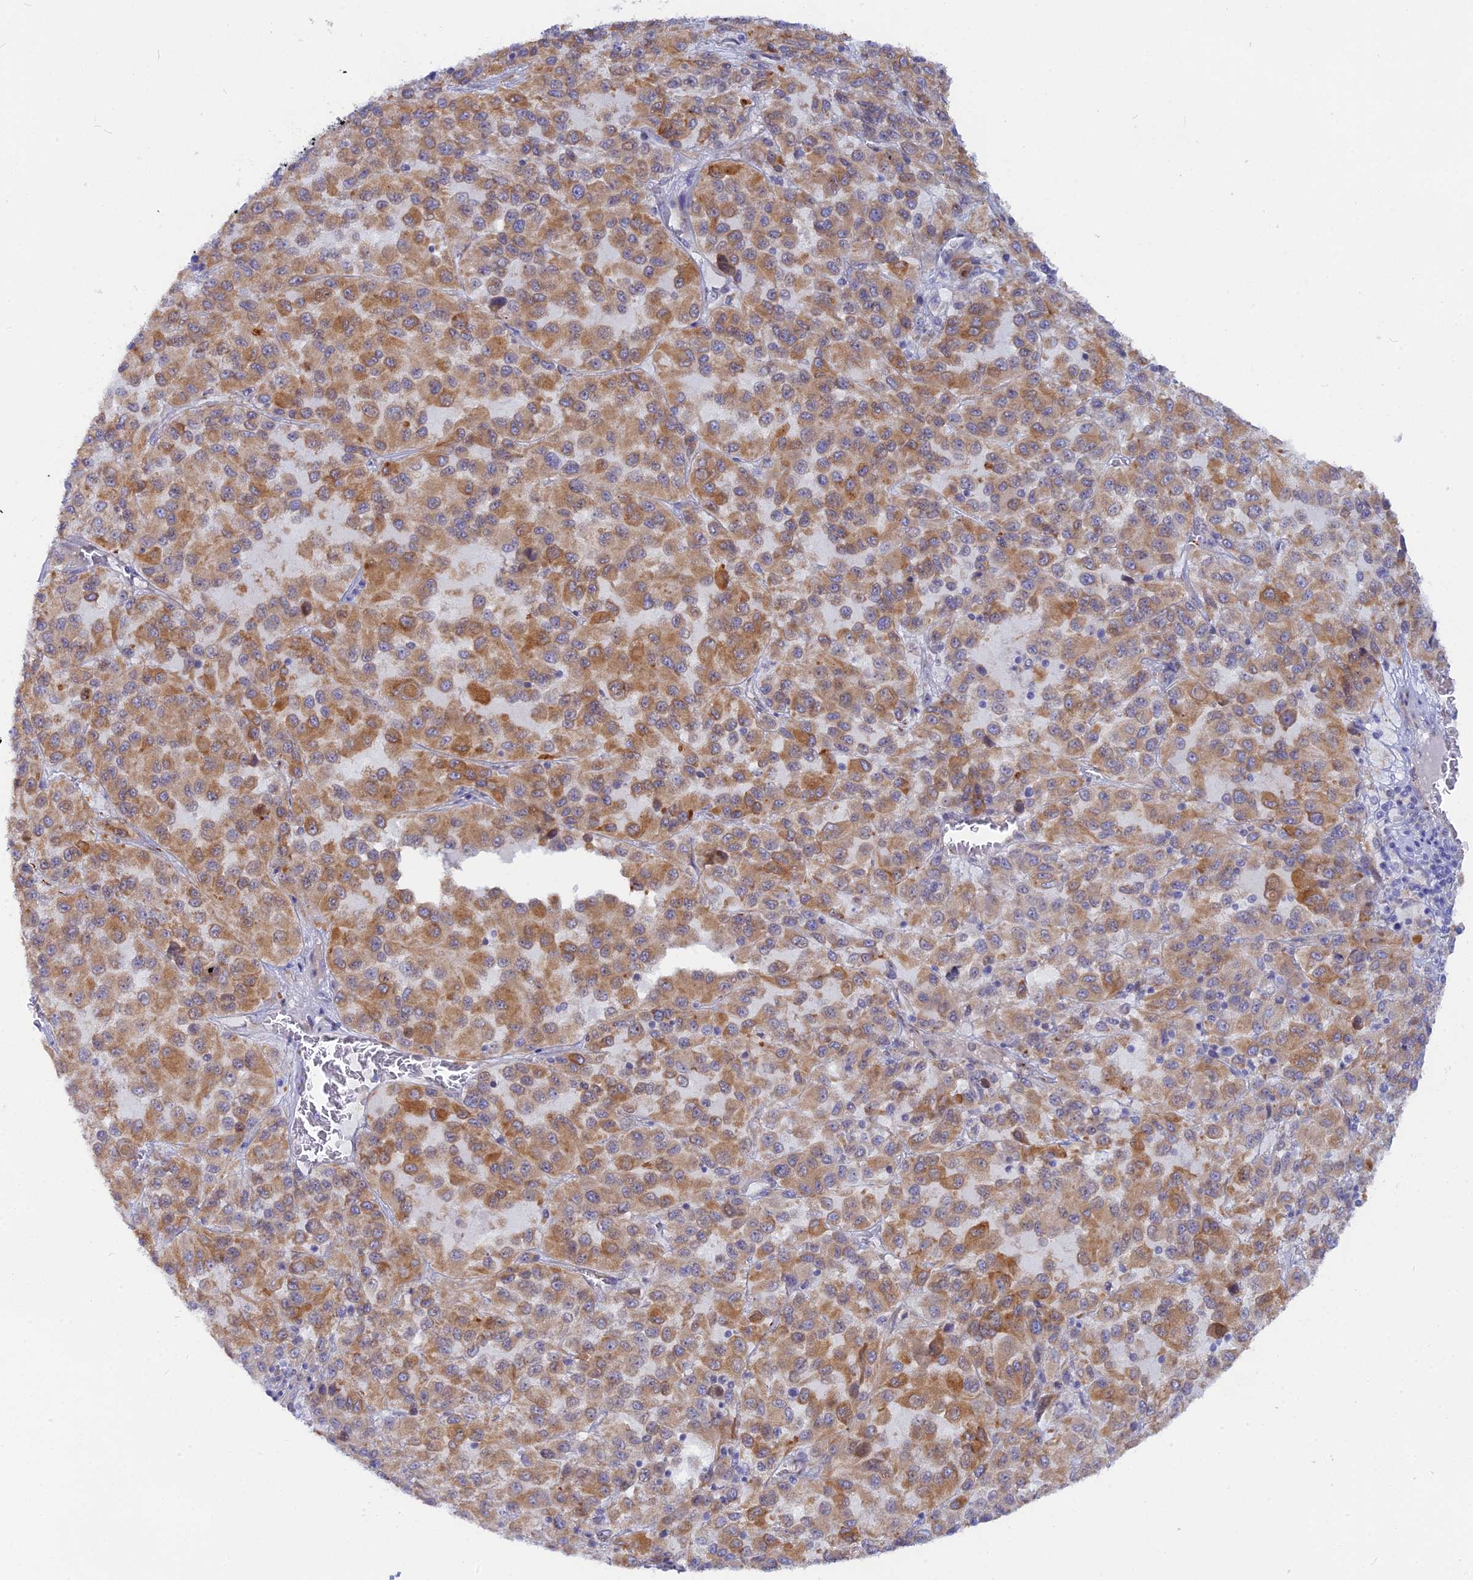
{"staining": {"intensity": "moderate", "quantity": ">75%", "location": "cytoplasmic/membranous"}, "tissue": "melanoma", "cell_type": "Tumor cells", "image_type": "cancer", "snomed": [{"axis": "morphology", "description": "Malignant melanoma, Metastatic site"}, {"axis": "topography", "description": "Lung"}], "caption": "Melanoma was stained to show a protein in brown. There is medium levels of moderate cytoplasmic/membranous expression in about >75% of tumor cells.", "gene": "TLCD1", "patient": {"sex": "male", "age": 64}}